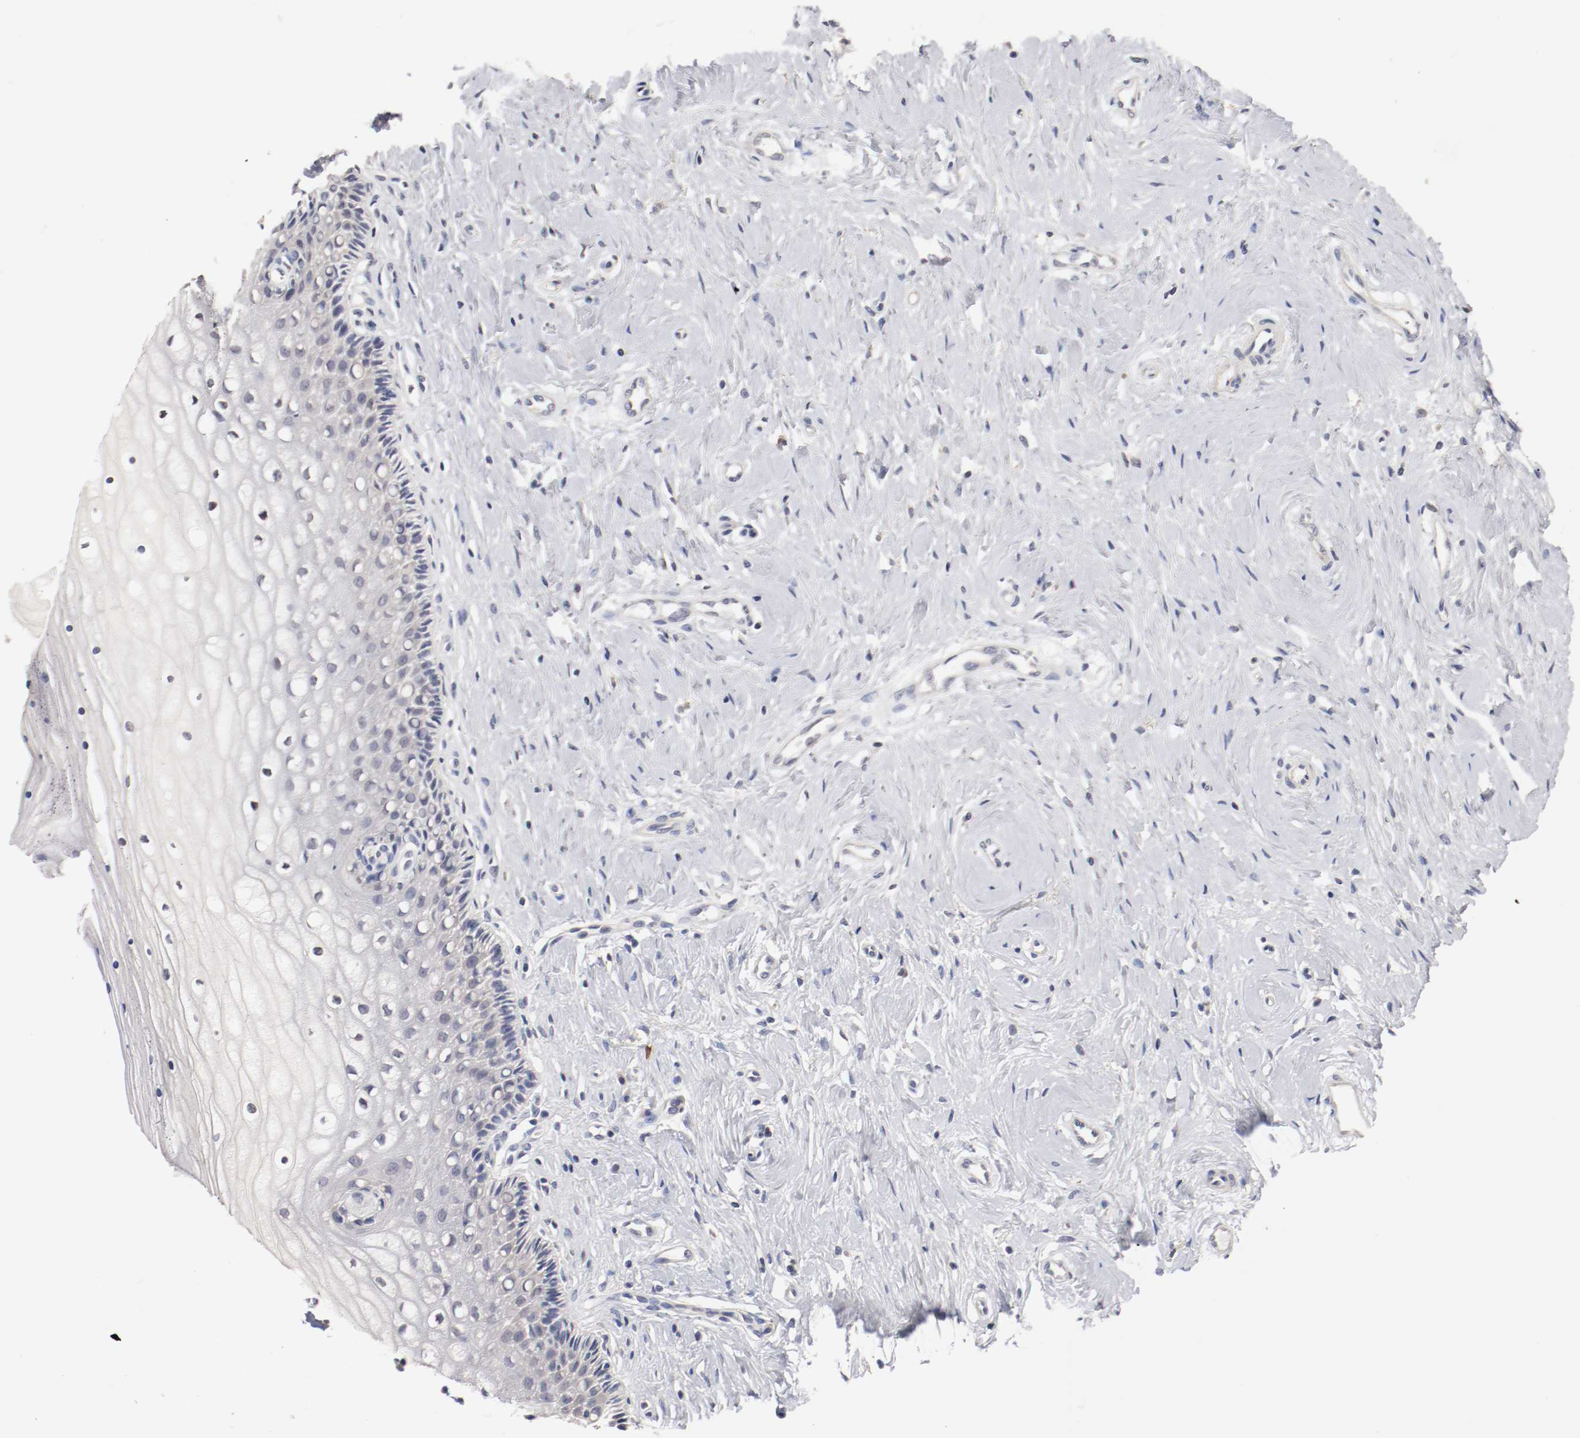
{"staining": {"intensity": "negative", "quantity": "none", "location": "none"}, "tissue": "cervix", "cell_type": "Glandular cells", "image_type": "normal", "snomed": [{"axis": "morphology", "description": "Normal tissue, NOS"}, {"axis": "topography", "description": "Cervix"}], "caption": "The histopathology image reveals no significant positivity in glandular cells of cervix. Nuclei are stained in blue.", "gene": "CEBPE", "patient": {"sex": "female", "age": 46}}